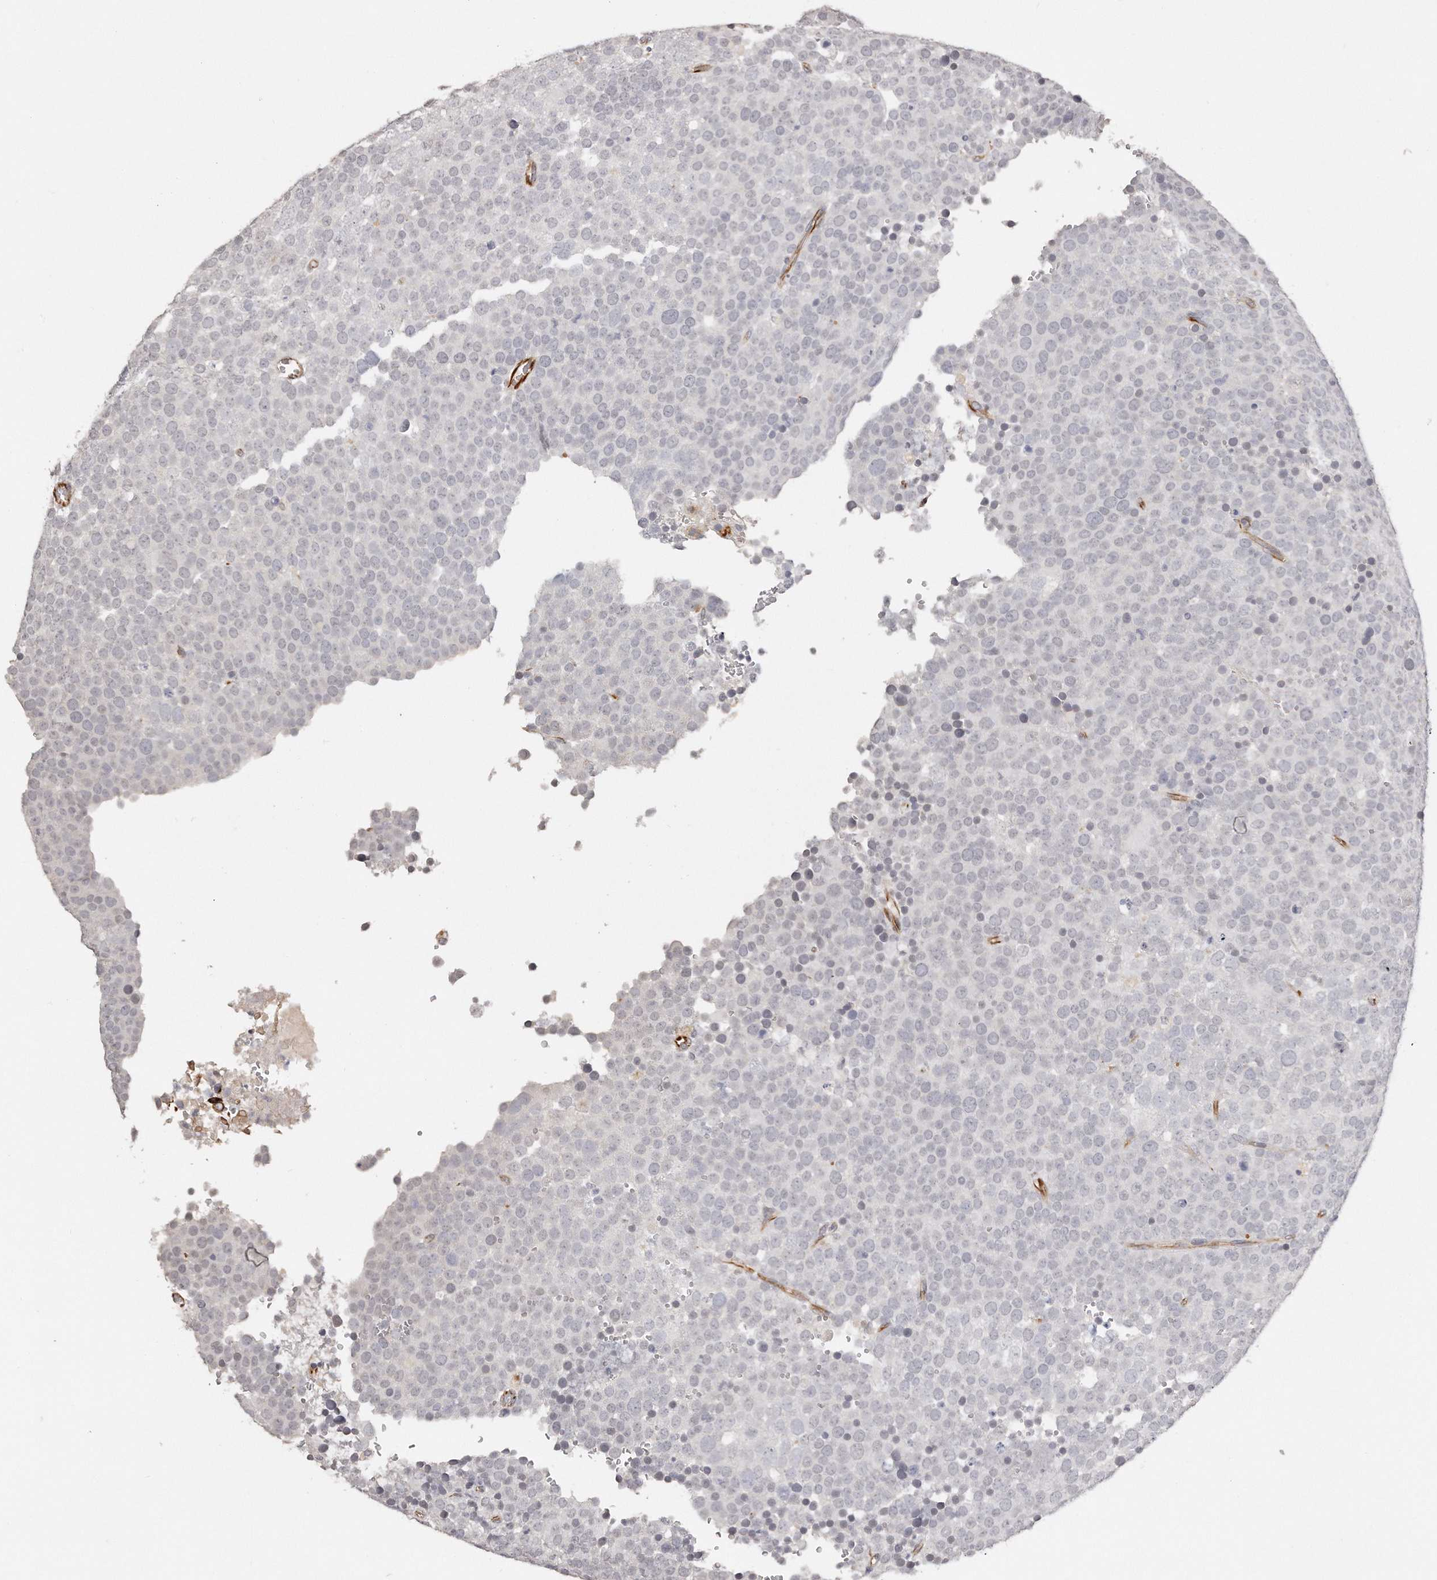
{"staining": {"intensity": "negative", "quantity": "none", "location": "none"}, "tissue": "testis cancer", "cell_type": "Tumor cells", "image_type": "cancer", "snomed": [{"axis": "morphology", "description": "Seminoma, NOS"}, {"axis": "topography", "description": "Testis"}], "caption": "High magnification brightfield microscopy of seminoma (testis) stained with DAB (brown) and counterstained with hematoxylin (blue): tumor cells show no significant positivity.", "gene": "ZYG11A", "patient": {"sex": "male", "age": 71}}